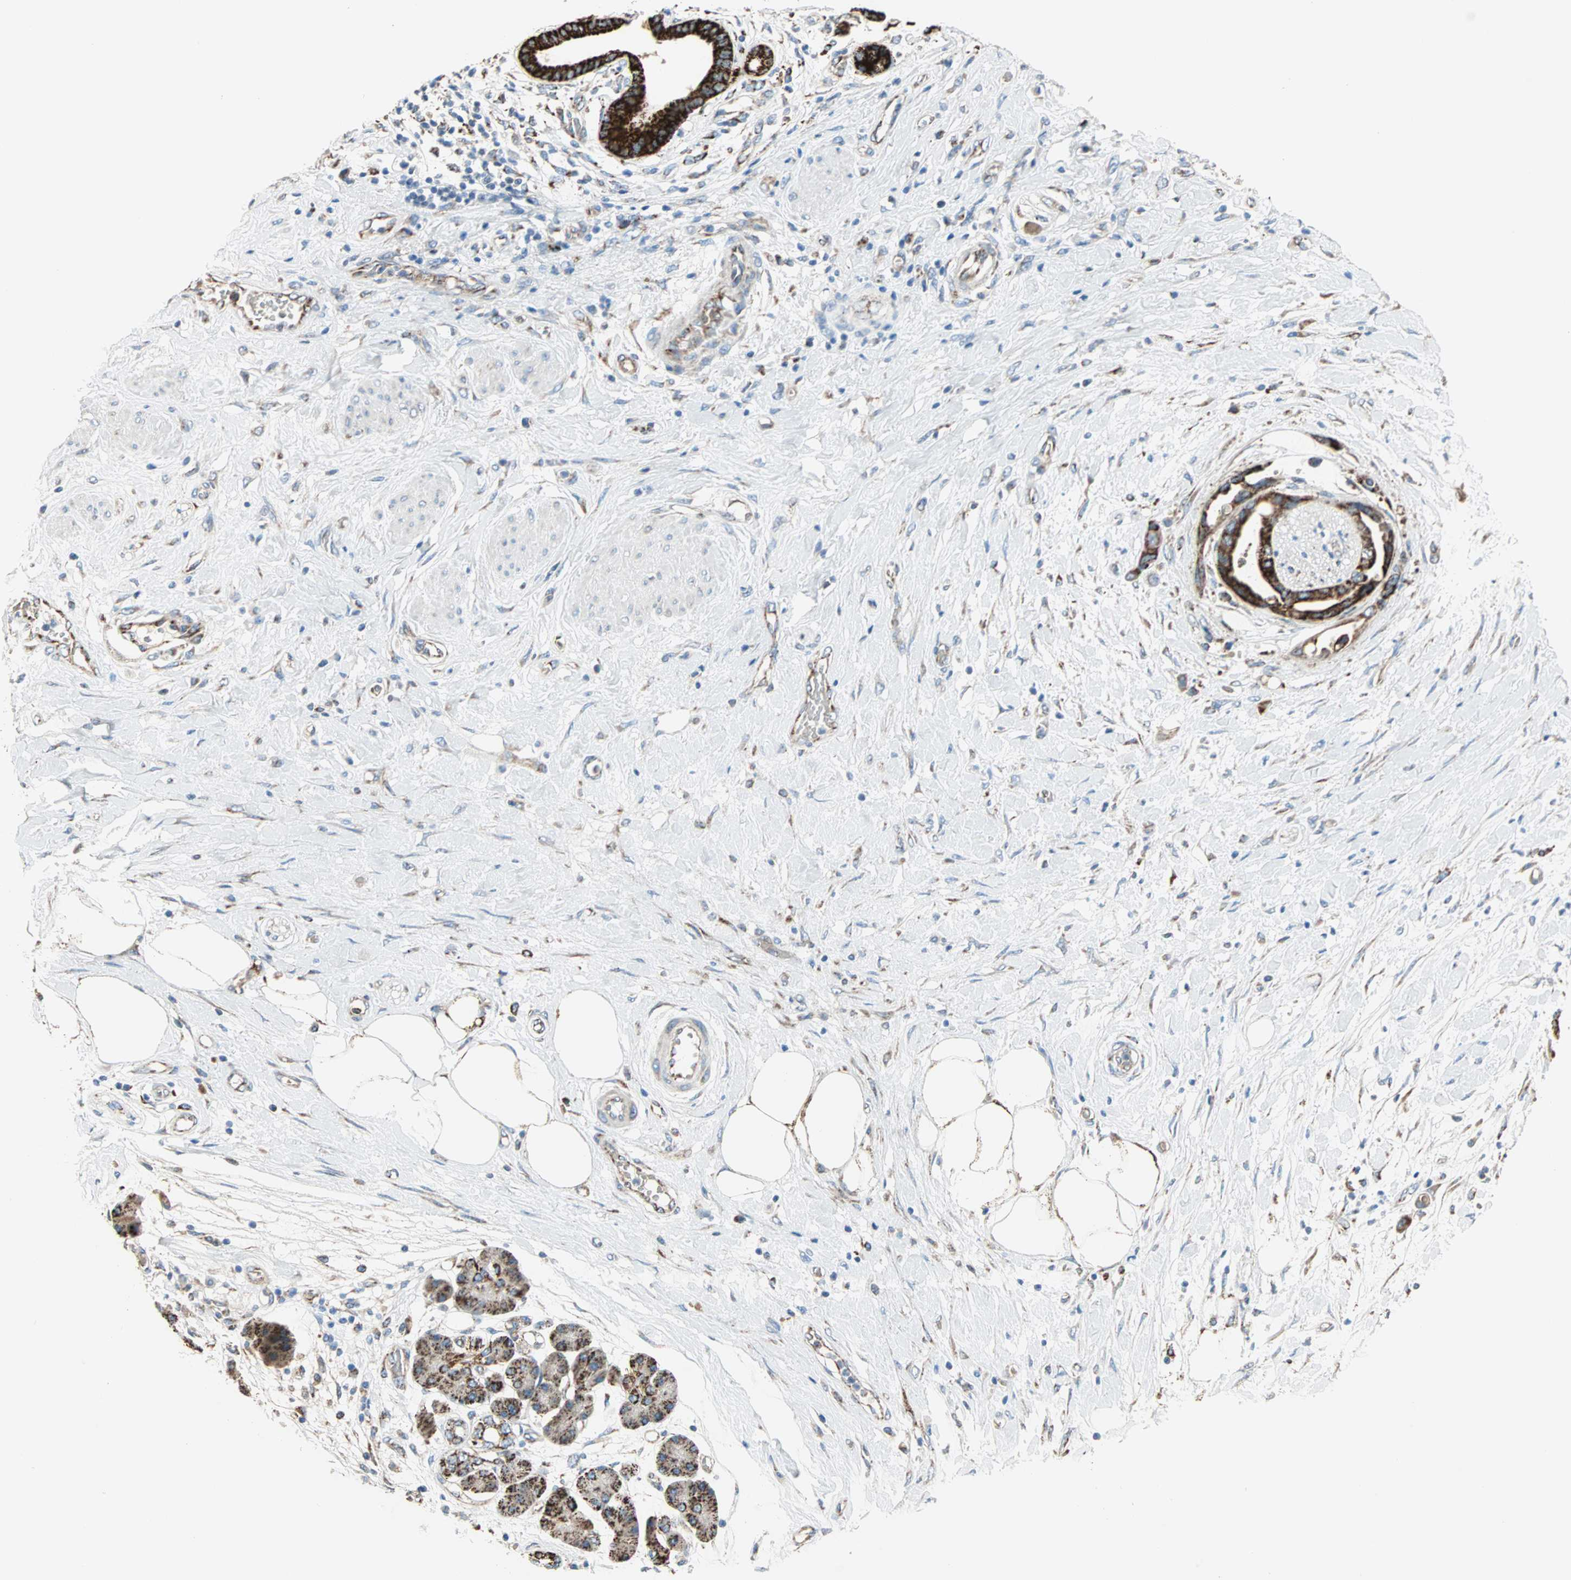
{"staining": {"intensity": "strong", "quantity": ">75%", "location": "cytoplasmic/membranous"}, "tissue": "pancreatic cancer", "cell_type": "Tumor cells", "image_type": "cancer", "snomed": [{"axis": "morphology", "description": "Adenocarcinoma, NOS"}, {"axis": "morphology", "description": "Adenocarcinoma, metastatic, NOS"}, {"axis": "topography", "description": "Lymph node"}, {"axis": "topography", "description": "Pancreas"}, {"axis": "topography", "description": "Duodenum"}], "caption": "Protein expression by IHC exhibits strong cytoplasmic/membranous staining in approximately >75% of tumor cells in pancreatic metastatic adenocarcinoma.", "gene": "TST", "patient": {"sex": "female", "age": 64}}